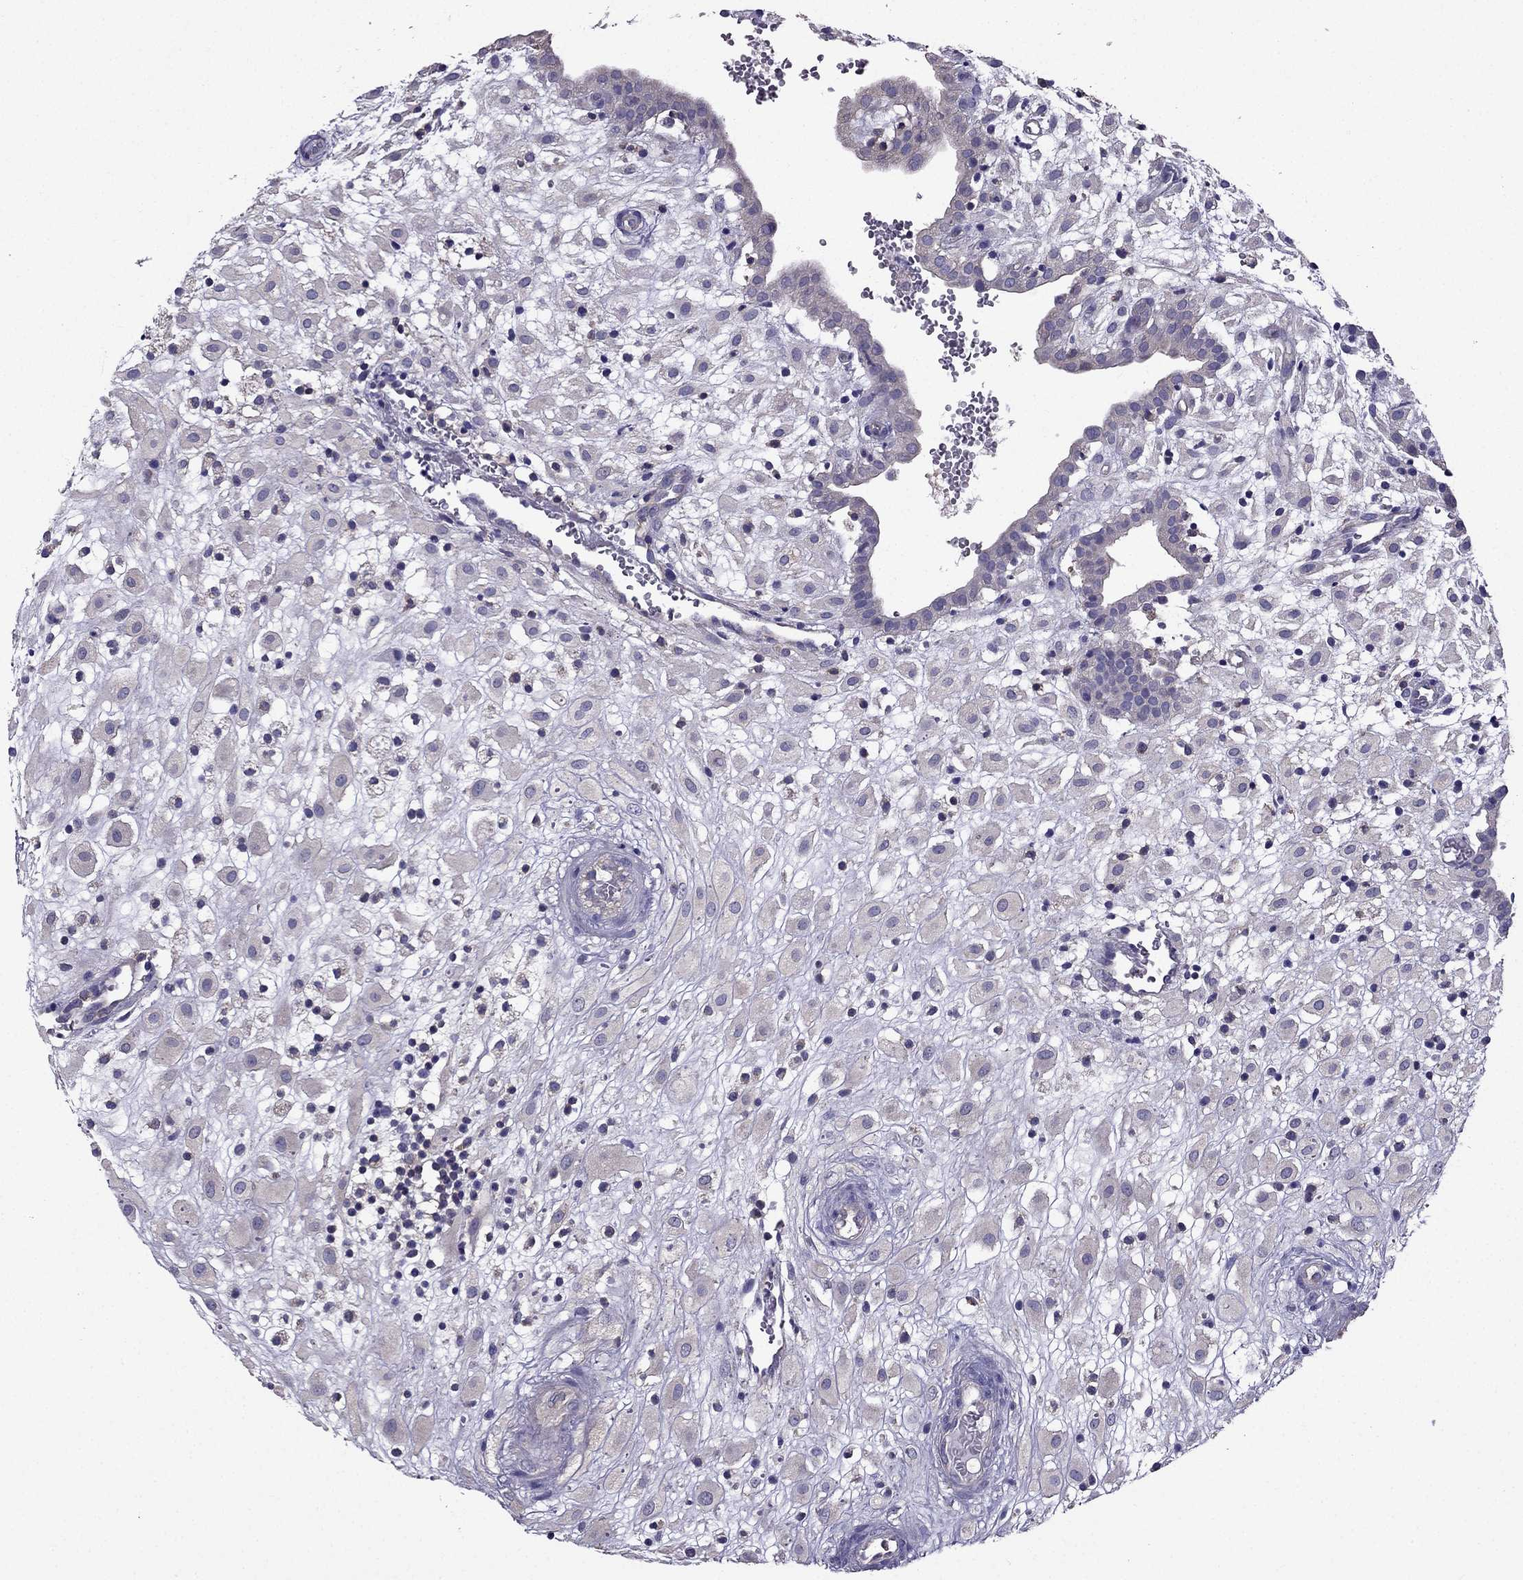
{"staining": {"intensity": "negative", "quantity": "none", "location": "none"}, "tissue": "placenta", "cell_type": "Decidual cells", "image_type": "normal", "snomed": [{"axis": "morphology", "description": "Normal tissue, NOS"}, {"axis": "topography", "description": "Placenta"}], "caption": "Image shows no significant protein staining in decidual cells of unremarkable placenta. (DAB (3,3'-diaminobenzidine) immunohistochemistry with hematoxylin counter stain).", "gene": "AAK1", "patient": {"sex": "female", "age": 24}}